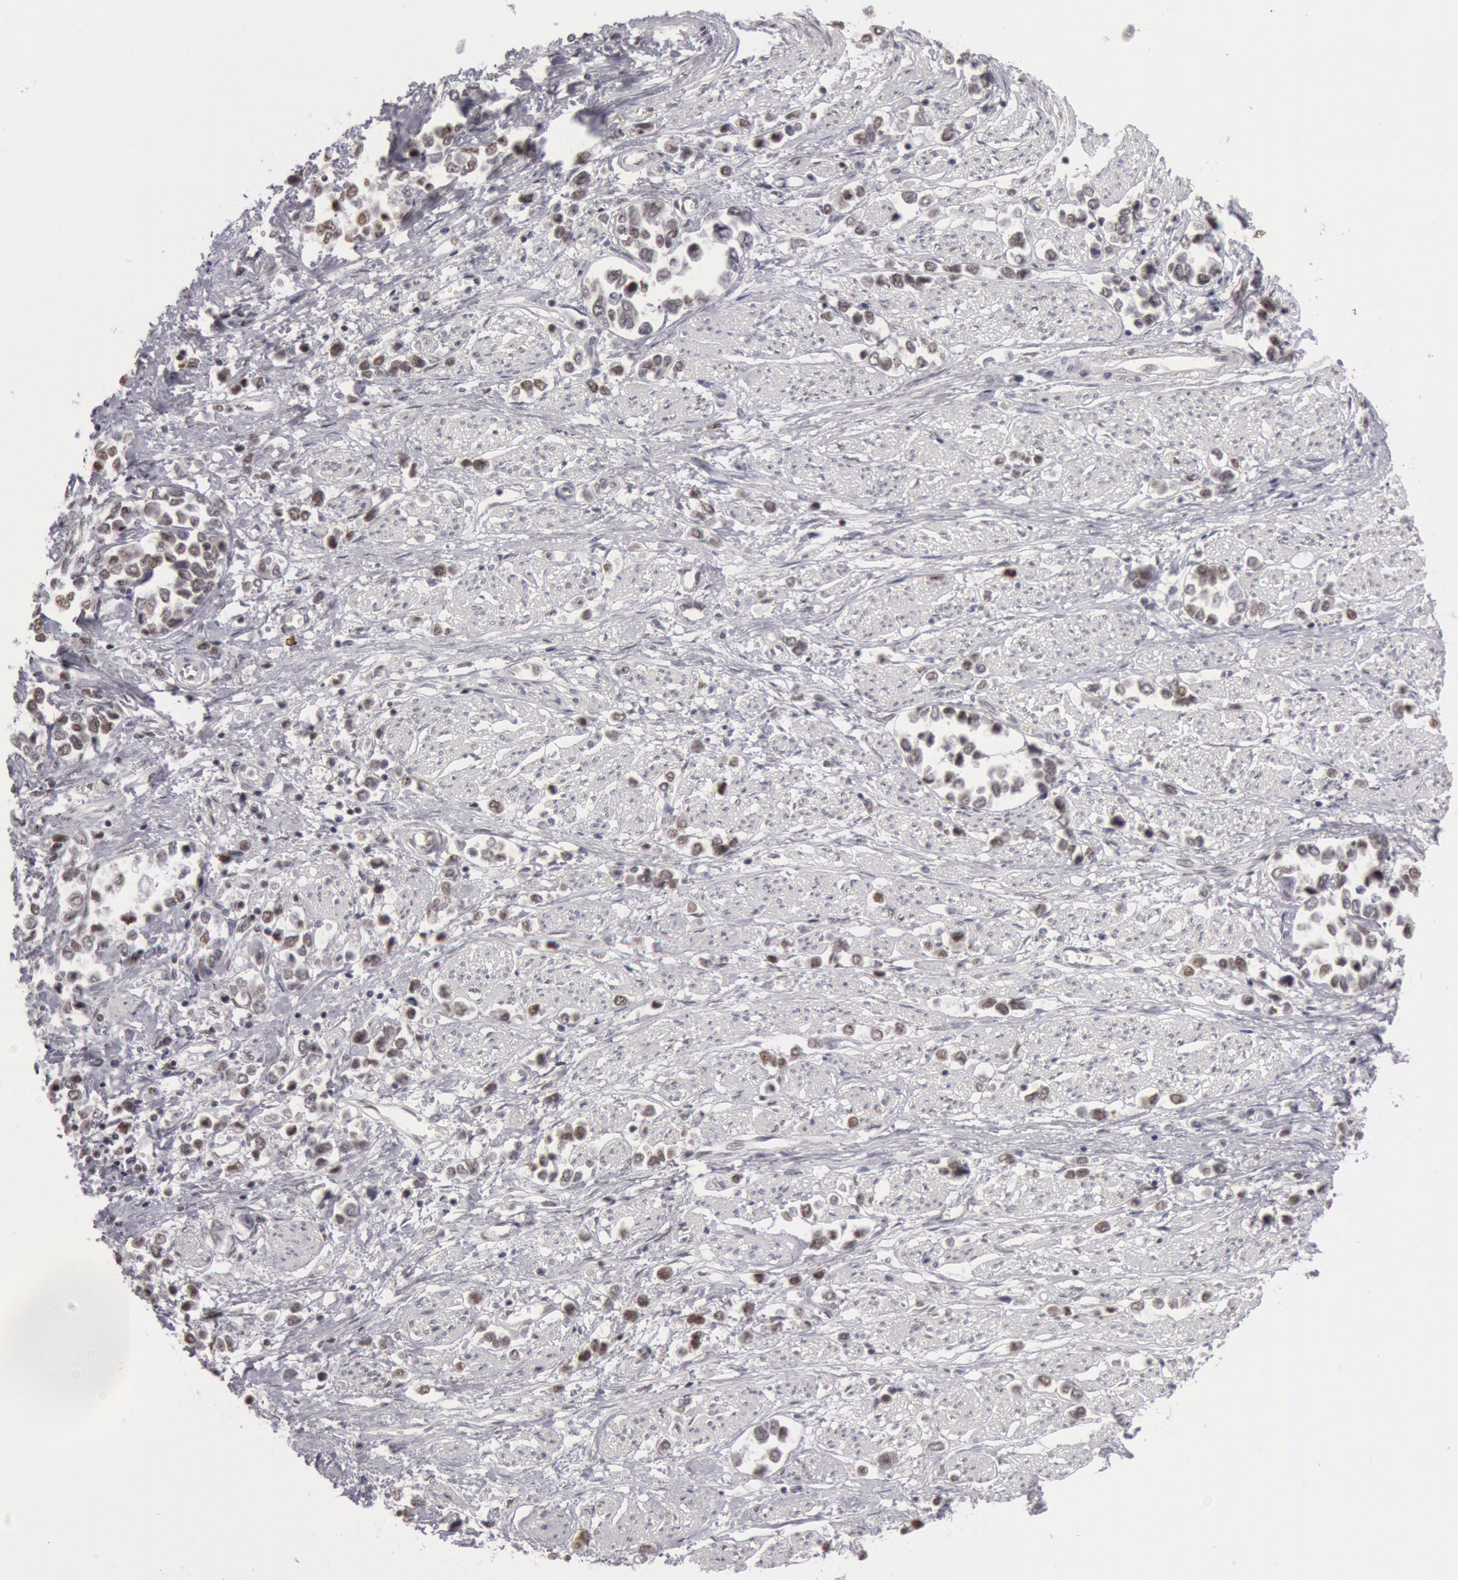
{"staining": {"intensity": "weak", "quantity": ">75%", "location": "nuclear"}, "tissue": "stomach cancer", "cell_type": "Tumor cells", "image_type": "cancer", "snomed": [{"axis": "morphology", "description": "Adenocarcinoma, NOS"}, {"axis": "topography", "description": "Stomach, upper"}], "caption": "This is a micrograph of IHC staining of adenocarcinoma (stomach), which shows weak staining in the nuclear of tumor cells.", "gene": "ESS2", "patient": {"sex": "male", "age": 76}}